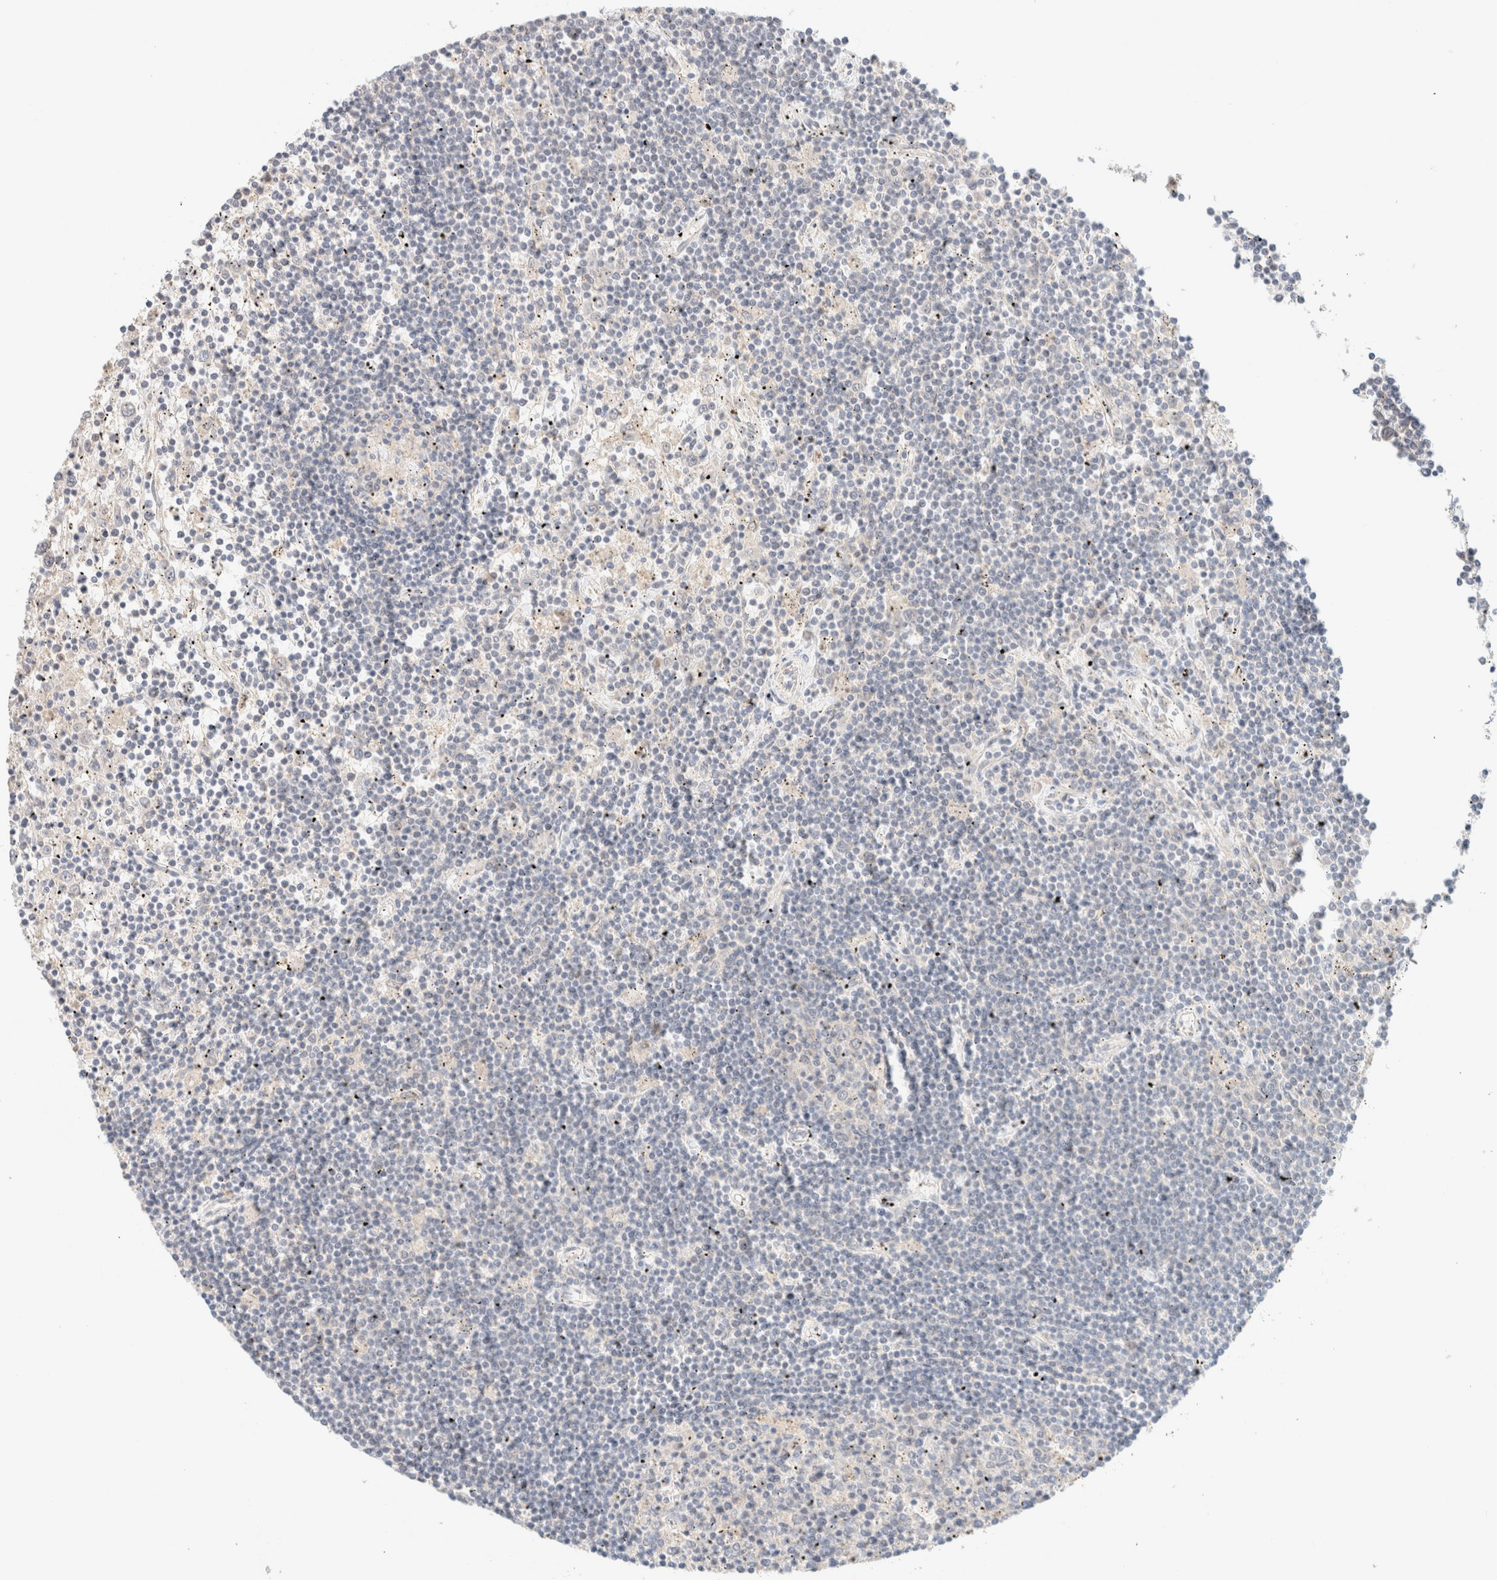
{"staining": {"intensity": "negative", "quantity": "none", "location": "none"}, "tissue": "lymphoma", "cell_type": "Tumor cells", "image_type": "cancer", "snomed": [{"axis": "morphology", "description": "Malignant lymphoma, non-Hodgkin's type, Low grade"}, {"axis": "topography", "description": "Spleen"}], "caption": "Histopathology image shows no significant protein staining in tumor cells of lymphoma.", "gene": "SGSM2", "patient": {"sex": "male", "age": 76}}